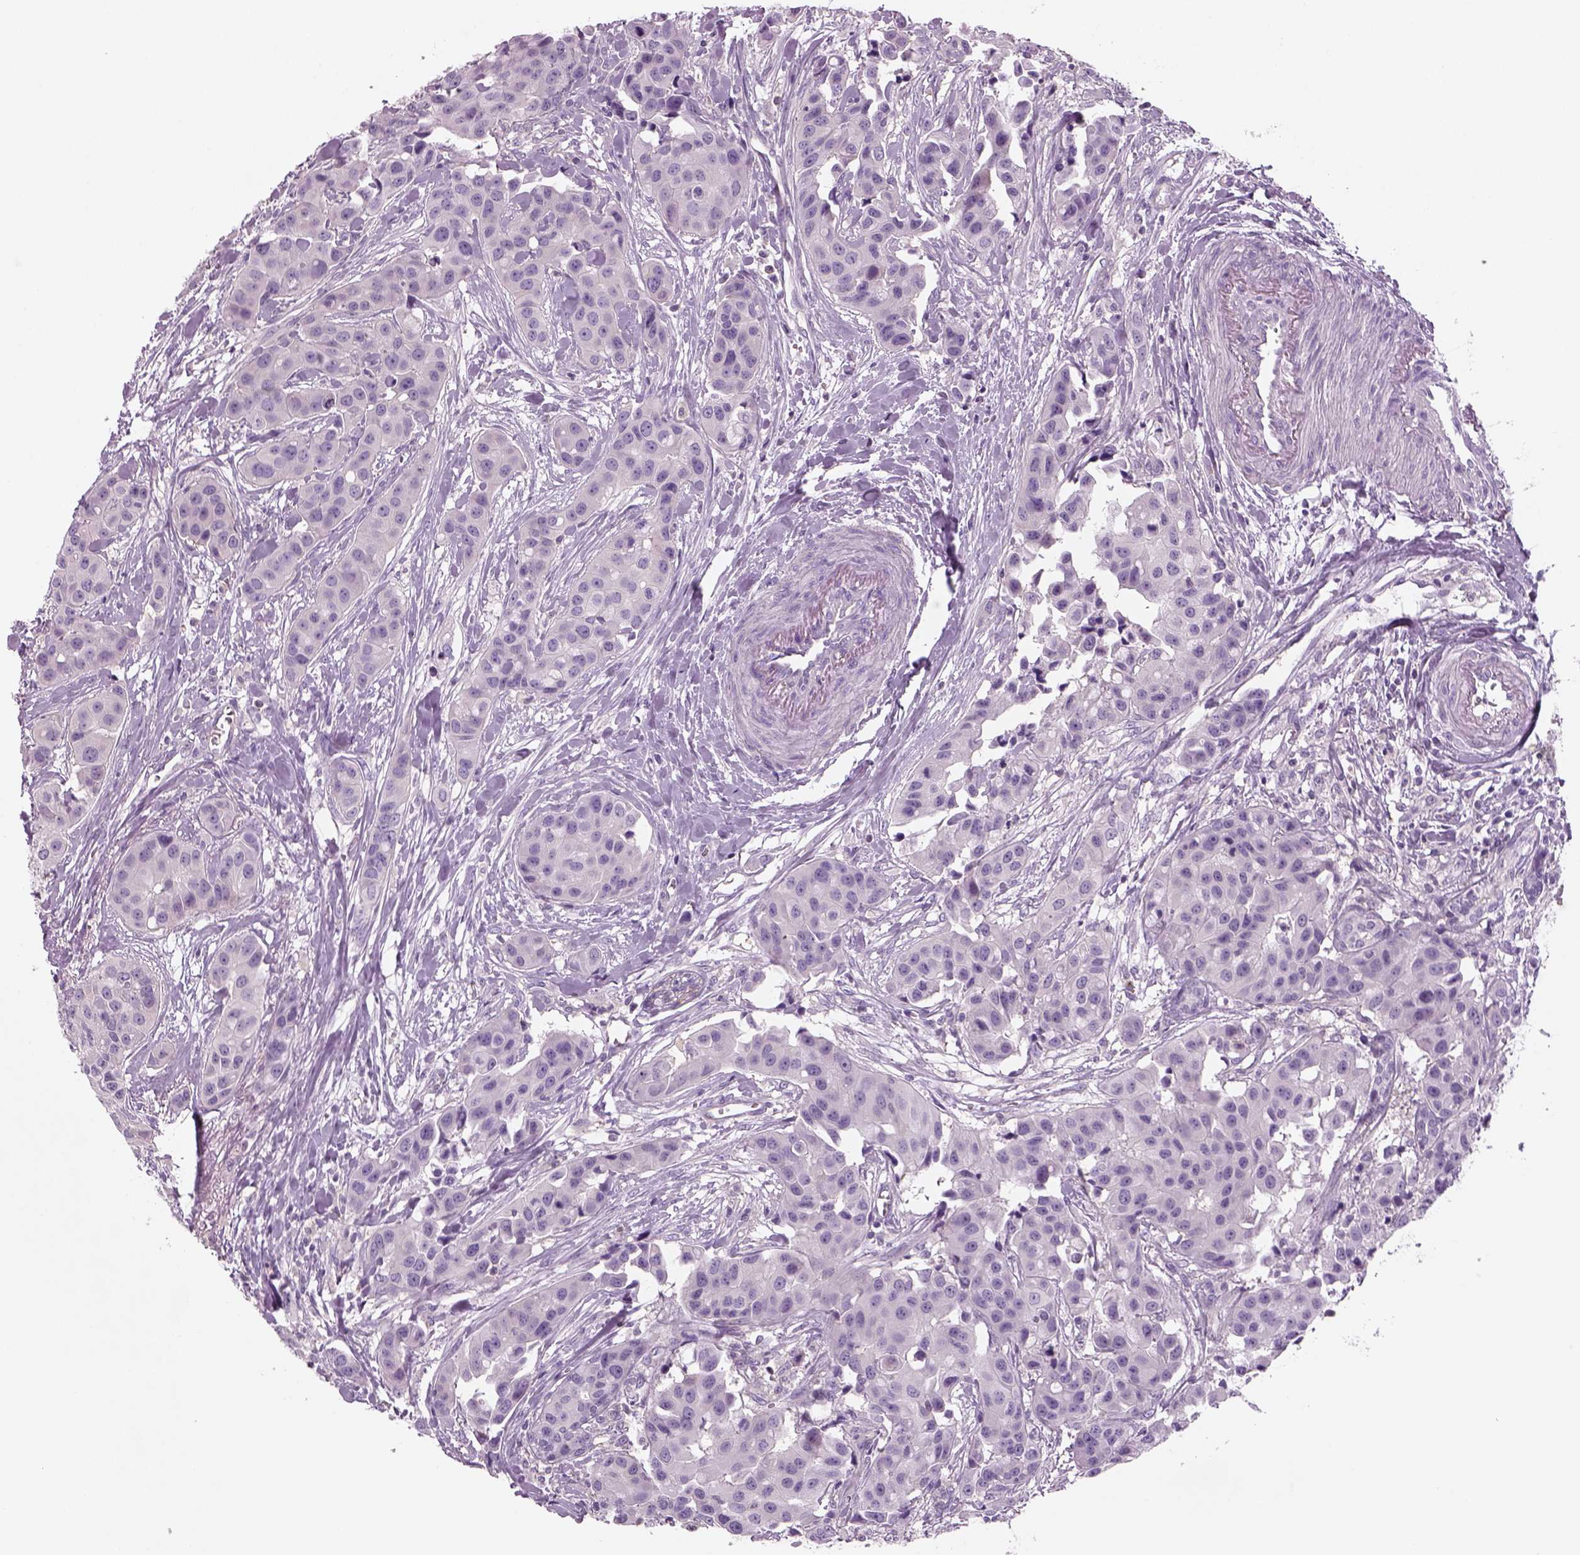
{"staining": {"intensity": "negative", "quantity": "none", "location": "none"}, "tissue": "head and neck cancer", "cell_type": "Tumor cells", "image_type": "cancer", "snomed": [{"axis": "morphology", "description": "Adenocarcinoma, NOS"}, {"axis": "topography", "description": "Head-Neck"}], "caption": "Tumor cells are negative for brown protein staining in head and neck cancer.", "gene": "SLC1A7", "patient": {"sex": "male", "age": 76}}